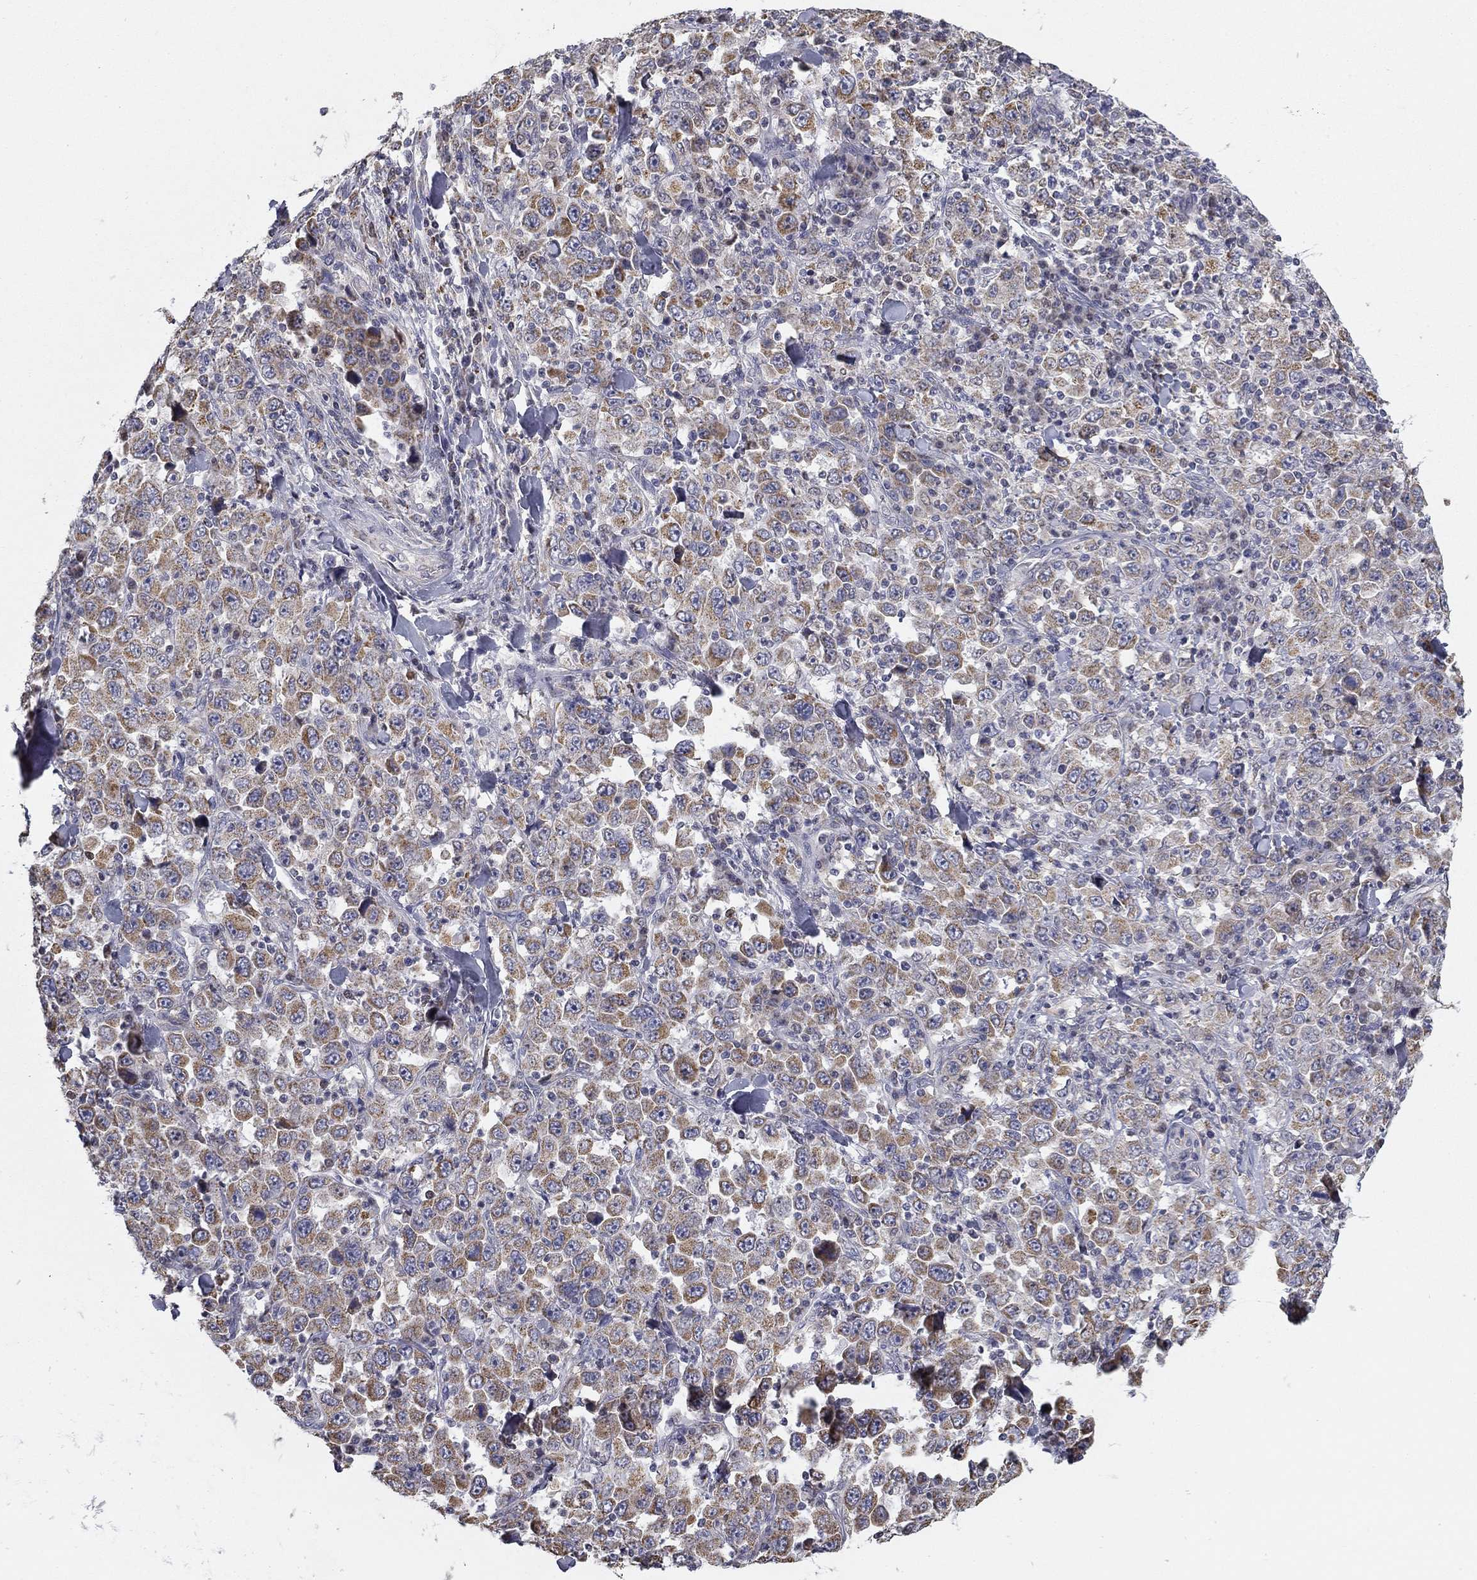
{"staining": {"intensity": "moderate", "quantity": "25%-75%", "location": "cytoplasmic/membranous"}, "tissue": "stomach cancer", "cell_type": "Tumor cells", "image_type": "cancer", "snomed": [{"axis": "morphology", "description": "Normal tissue, NOS"}, {"axis": "morphology", "description": "Adenocarcinoma, NOS"}, {"axis": "topography", "description": "Stomach, upper"}, {"axis": "topography", "description": "Stomach"}], "caption": "Stomach cancer stained with a protein marker displays moderate staining in tumor cells.", "gene": "SLC2A9", "patient": {"sex": "male", "age": 59}}